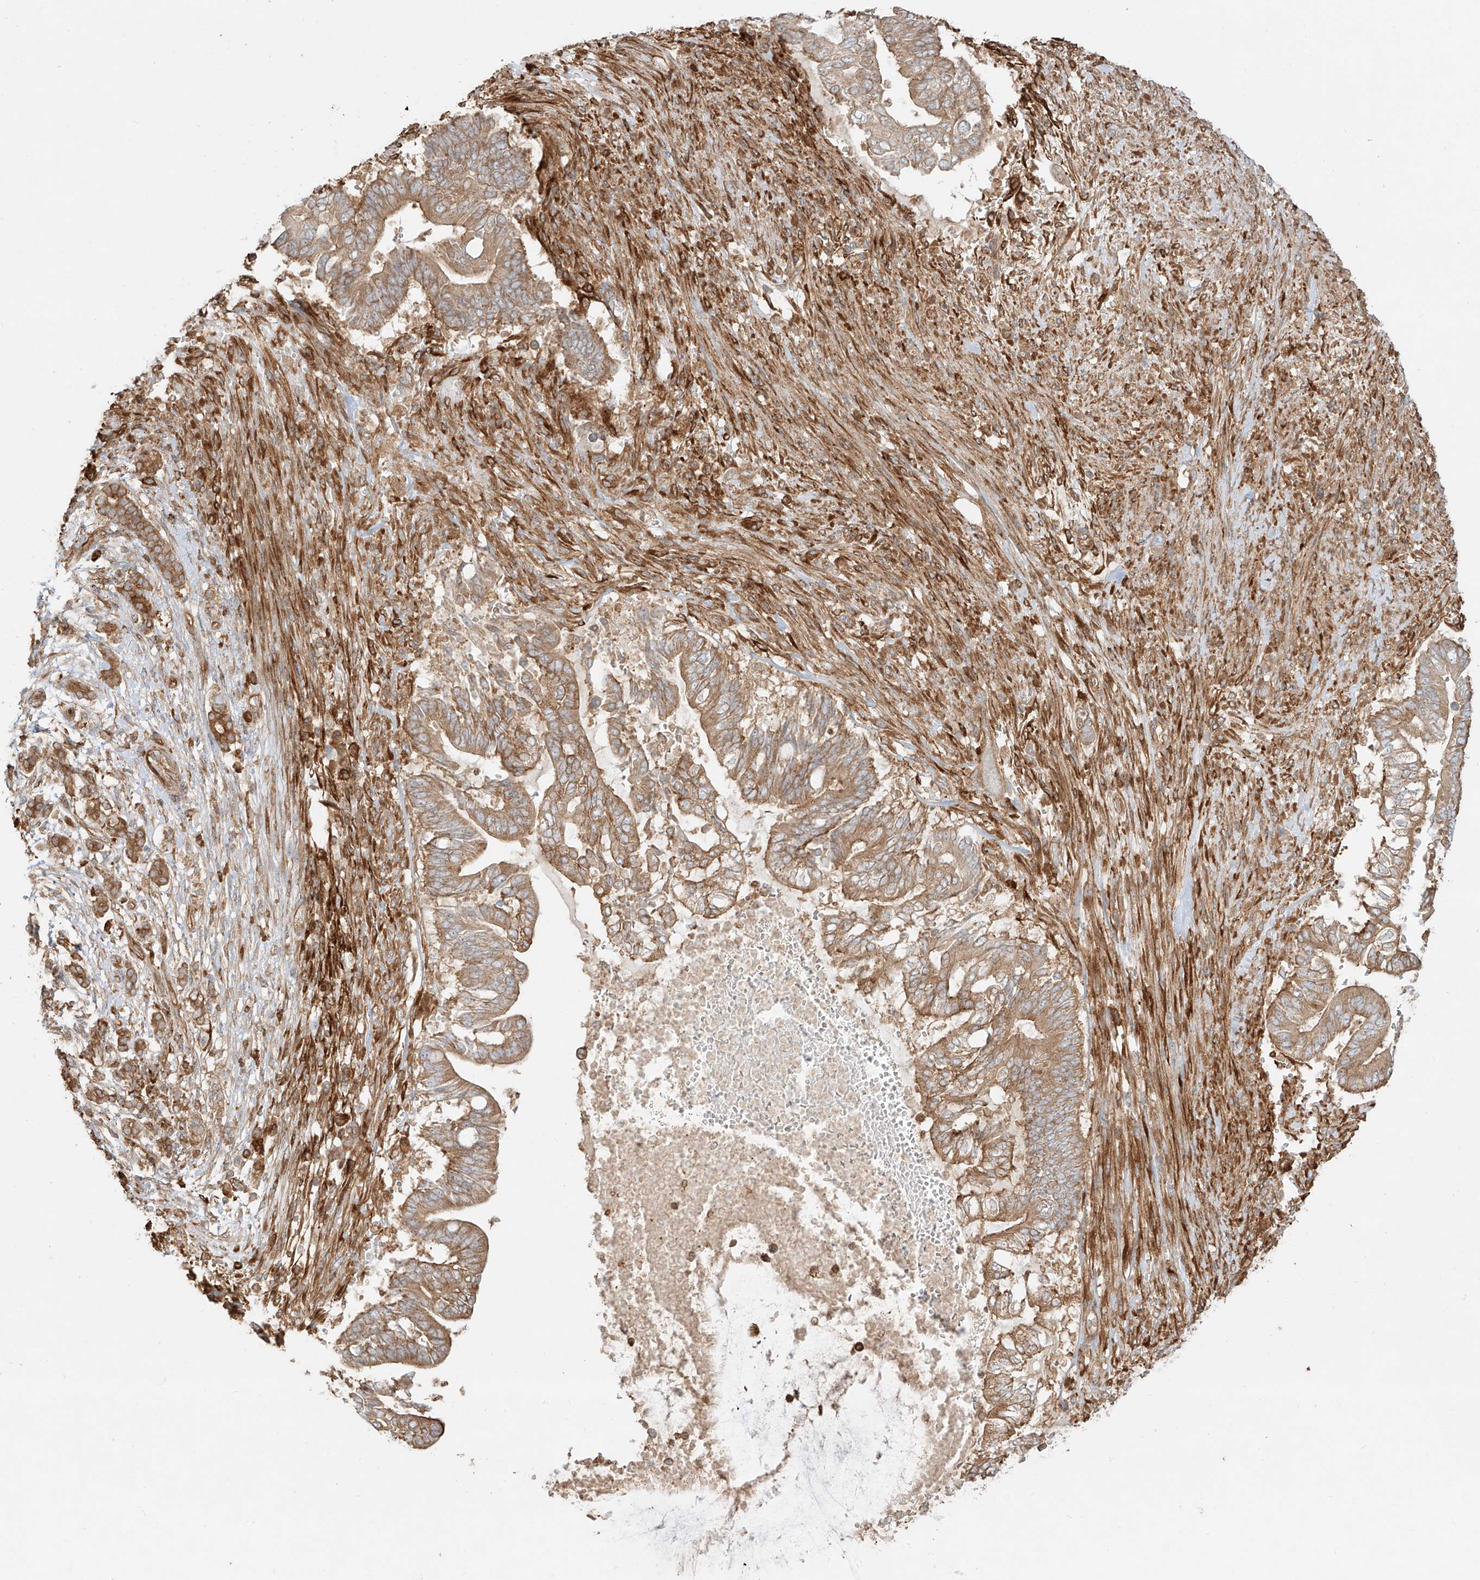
{"staining": {"intensity": "moderate", "quantity": ">75%", "location": "cytoplasmic/membranous"}, "tissue": "pancreatic cancer", "cell_type": "Tumor cells", "image_type": "cancer", "snomed": [{"axis": "morphology", "description": "Adenocarcinoma, NOS"}, {"axis": "topography", "description": "Pancreas"}], "caption": "A medium amount of moderate cytoplasmic/membranous expression is seen in approximately >75% of tumor cells in pancreatic cancer (adenocarcinoma) tissue.", "gene": "SNX9", "patient": {"sex": "male", "age": 68}}